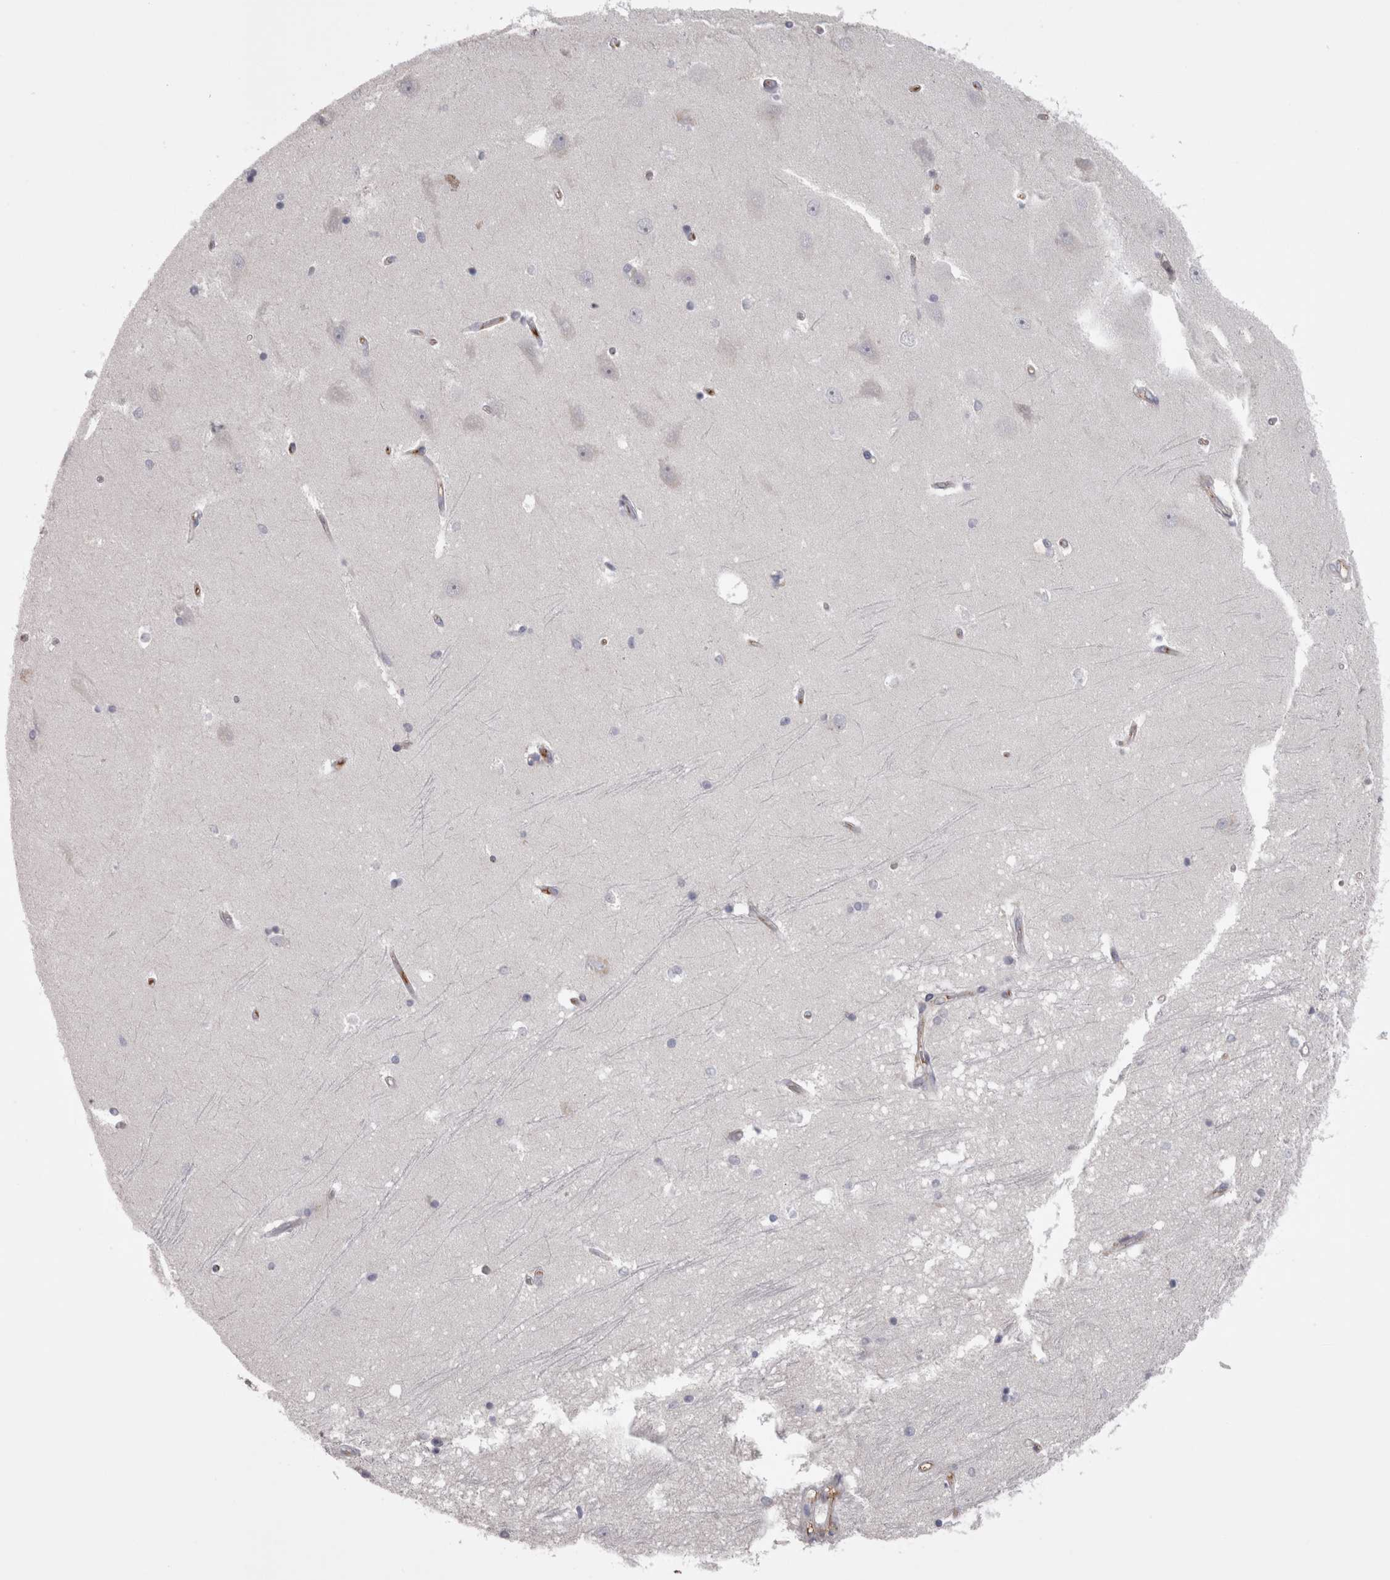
{"staining": {"intensity": "negative", "quantity": "none", "location": "none"}, "tissue": "hippocampus", "cell_type": "Glial cells", "image_type": "normal", "snomed": [{"axis": "morphology", "description": "Normal tissue, NOS"}, {"axis": "topography", "description": "Hippocampus"}], "caption": "A photomicrograph of hippocampus stained for a protein reveals no brown staining in glial cells.", "gene": "SAA4", "patient": {"sex": "male", "age": 45}}